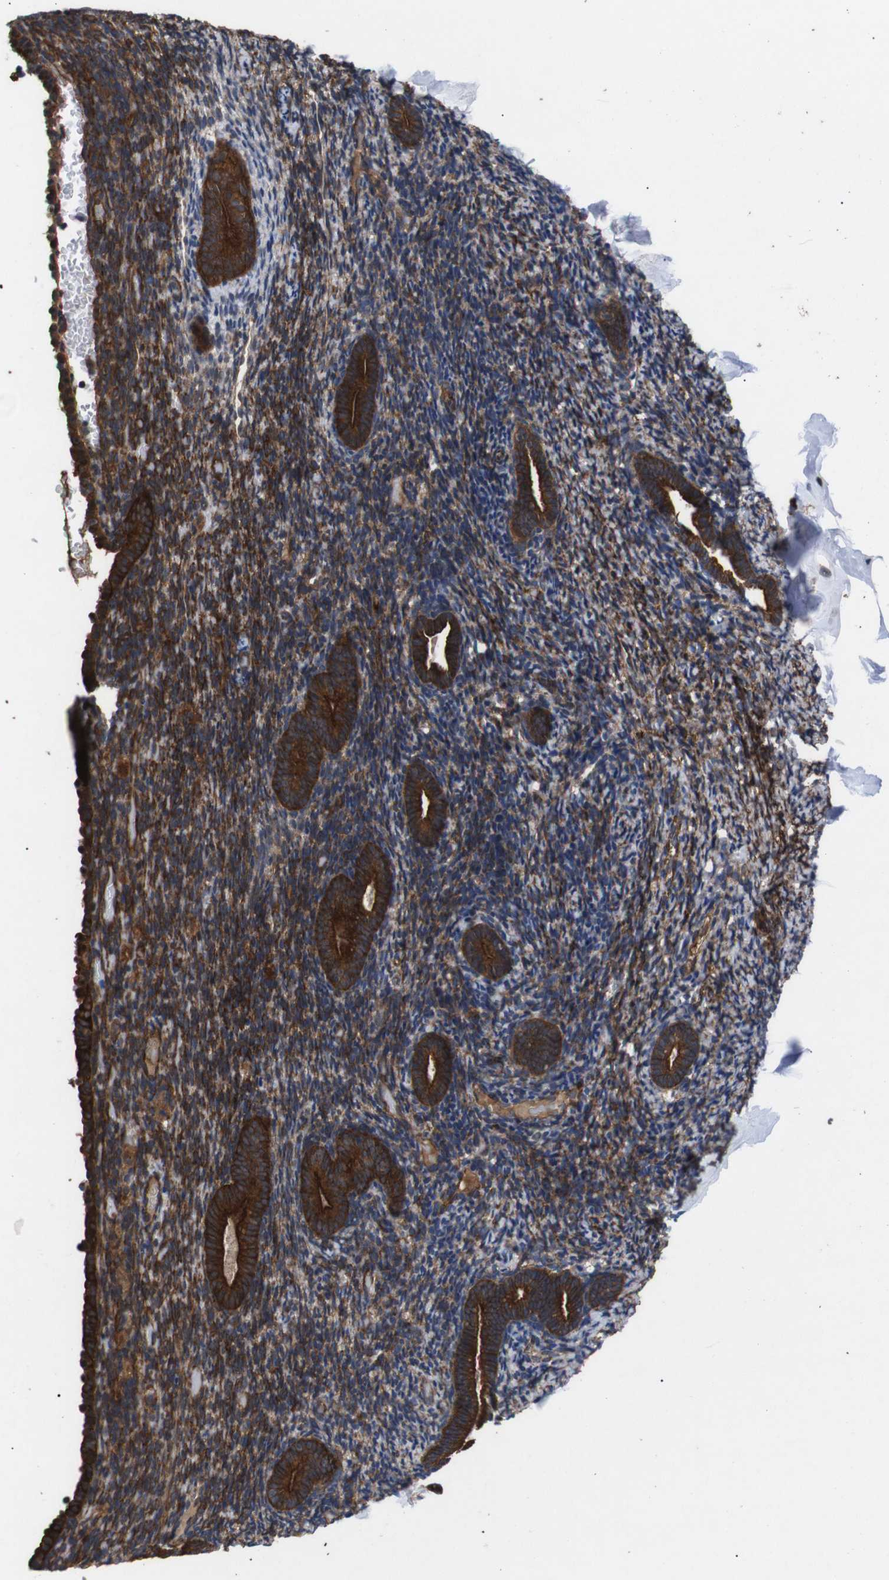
{"staining": {"intensity": "moderate", "quantity": "25%-75%", "location": "cytoplasmic/membranous"}, "tissue": "endometrium", "cell_type": "Cells in endometrial stroma", "image_type": "normal", "snomed": [{"axis": "morphology", "description": "Normal tissue, NOS"}, {"axis": "topography", "description": "Endometrium"}], "caption": "Immunohistochemistry (IHC) of benign human endometrium reveals medium levels of moderate cytoplasmic/membranous staining in approximately 25%-75% of cells in endometrial stroma. The staining was performed using DAB (3,3'-diaminobenzidine) to visualize the protein expression in brown, while the nuclei were stained in blue with hematoxylin (Magnification: 20x).", "gene": "PAWR", "patient": {"sex": "female", "age": 51}}